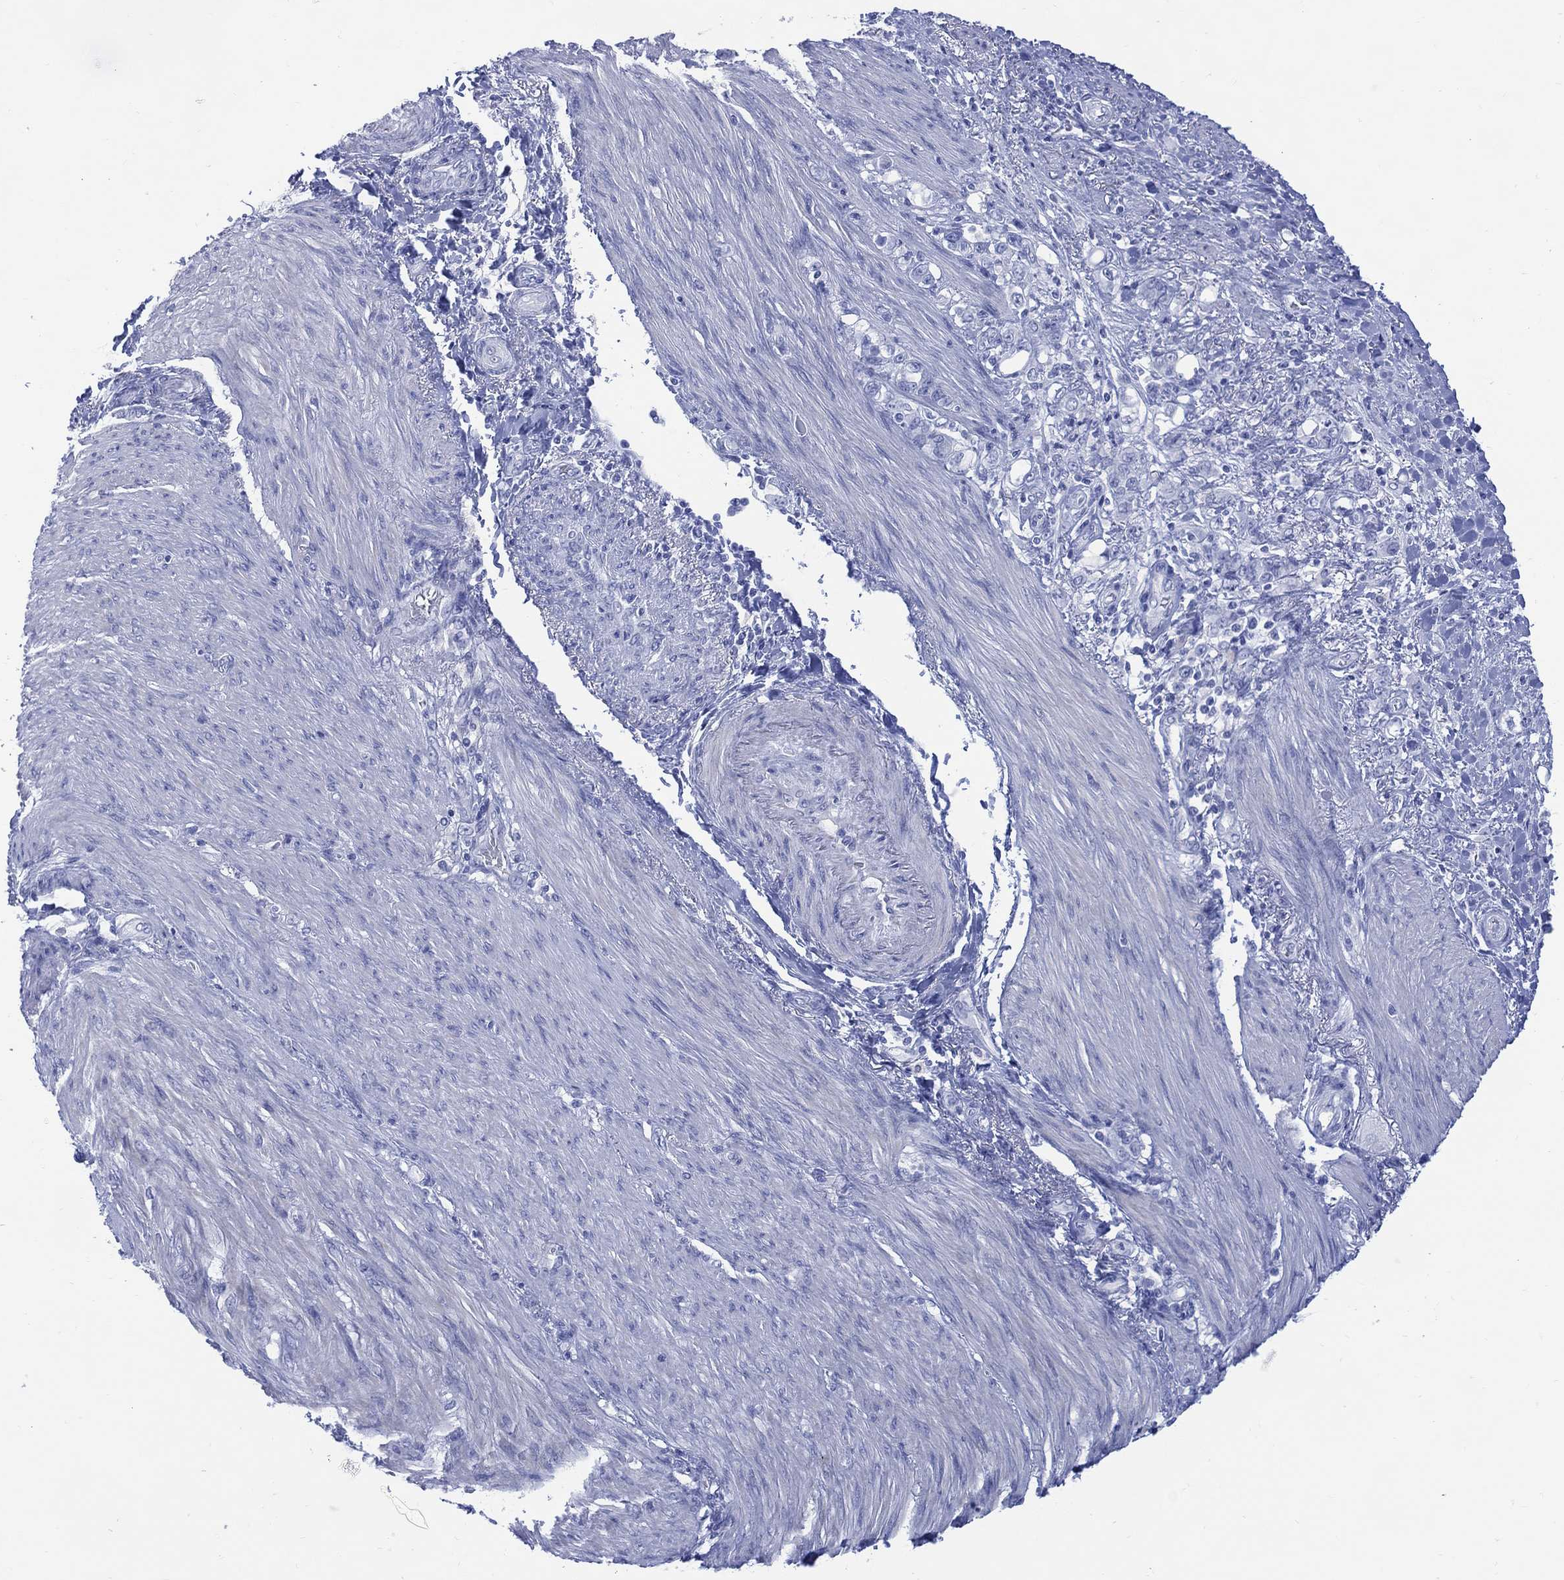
{"staining": {"intensity": "negative", "quantity": "none", "location": "none"}, "tissue": "stomach cancer", "cell_type": "Tumor cells", "image_type": "cancer", "snomed": [{"axis": "morphology", "description": "Normal tissue, NOS"}, {"axis": "morphology", "description": "Adenocarcinoma, NOS"}, {"axis": "topography", "description": "Stomach"}], "caption": "IHC photomicrograph of human adenocarcinoma (stomach) stained for a protein (brown), which reveals no expression in tumor cells.", "gene": "LRRD1", "patient": {"sex": "female", "age": 79}}